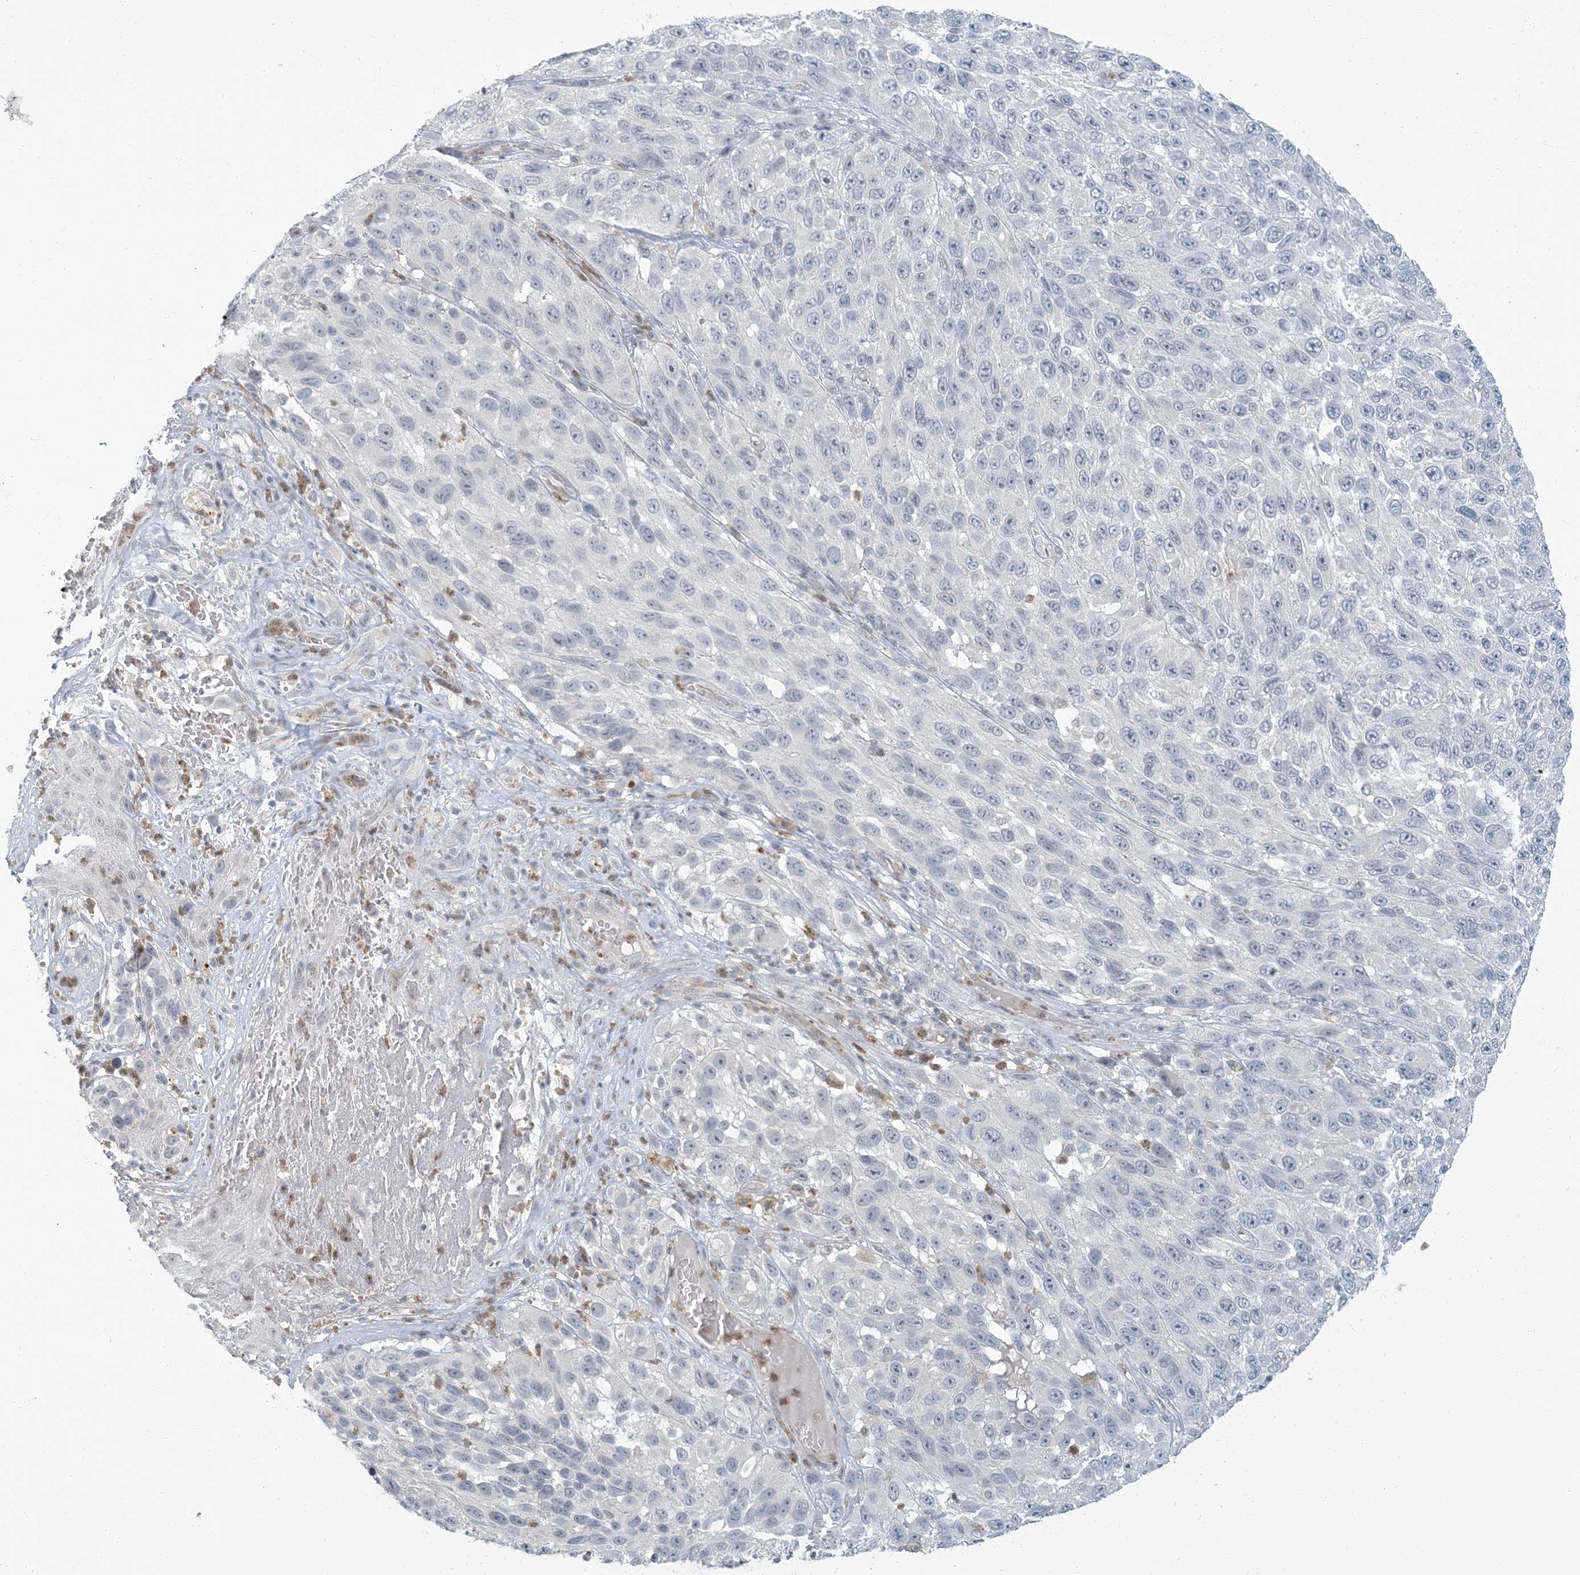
{"staining": {"intensity": "negative", "quantity": "none", "location": "none"}, "tissue": "melanoma", "cell_type": "Tumor cells", "image_type": "cancer", "snomed": [{"axis": "morphology", "description": "Malignant melanoma, NOS"}, {"axis": "topography", "description": "Skin"}], "caption": "Immunohistochemistry (IHC) histopathology image of neoplastic tissue: human malignant melanoma stained with DAB (3,3'-diaminobenzidine) displays no significant protein staining in tumor cells.", "gene": "EPHA4", "patient": {"sex": "female", "age": 96}}